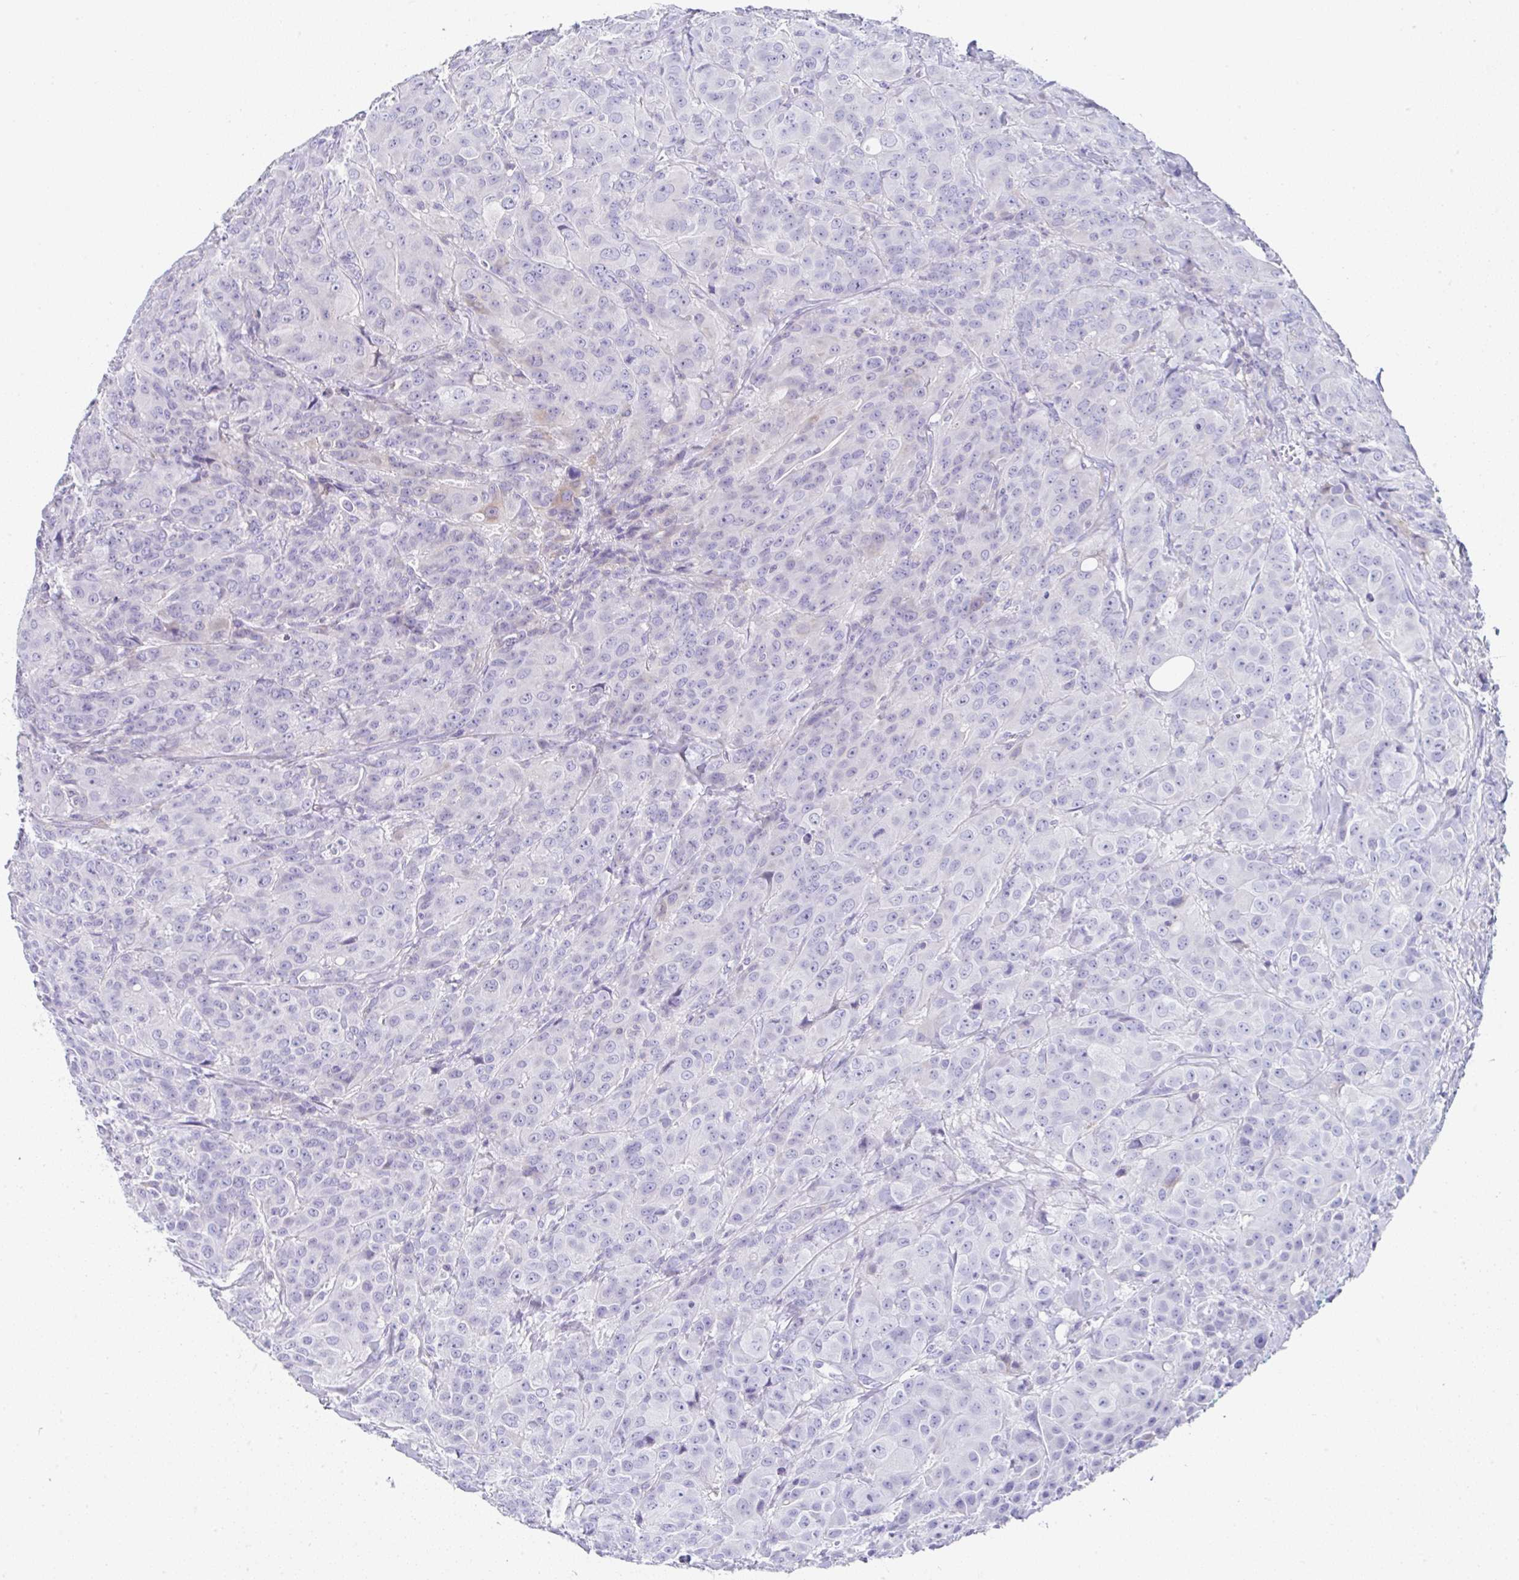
{"staining": {"intensity": "negative", "quantity": "none", "location": "none"}, "tissue": "breast cancer", "cell_type": "Tumor cells", "image_type": "cancer", "snomed": [{"axis": "morphology", "description": "Normal tissue, NOS"}, {"axis": "morphology", "description": "Duct carcinoma"}, {"axis": "topography", "description": "Breast"}], "caption": "Immunohistochemistry (IHC) photomicrograph of breast intraductal carcinoma stained for a protein (brown), which exhibits no staining in tumor cells.", "gene": "UGT3A1", "patient": {"sex": "female", "age": 43}}